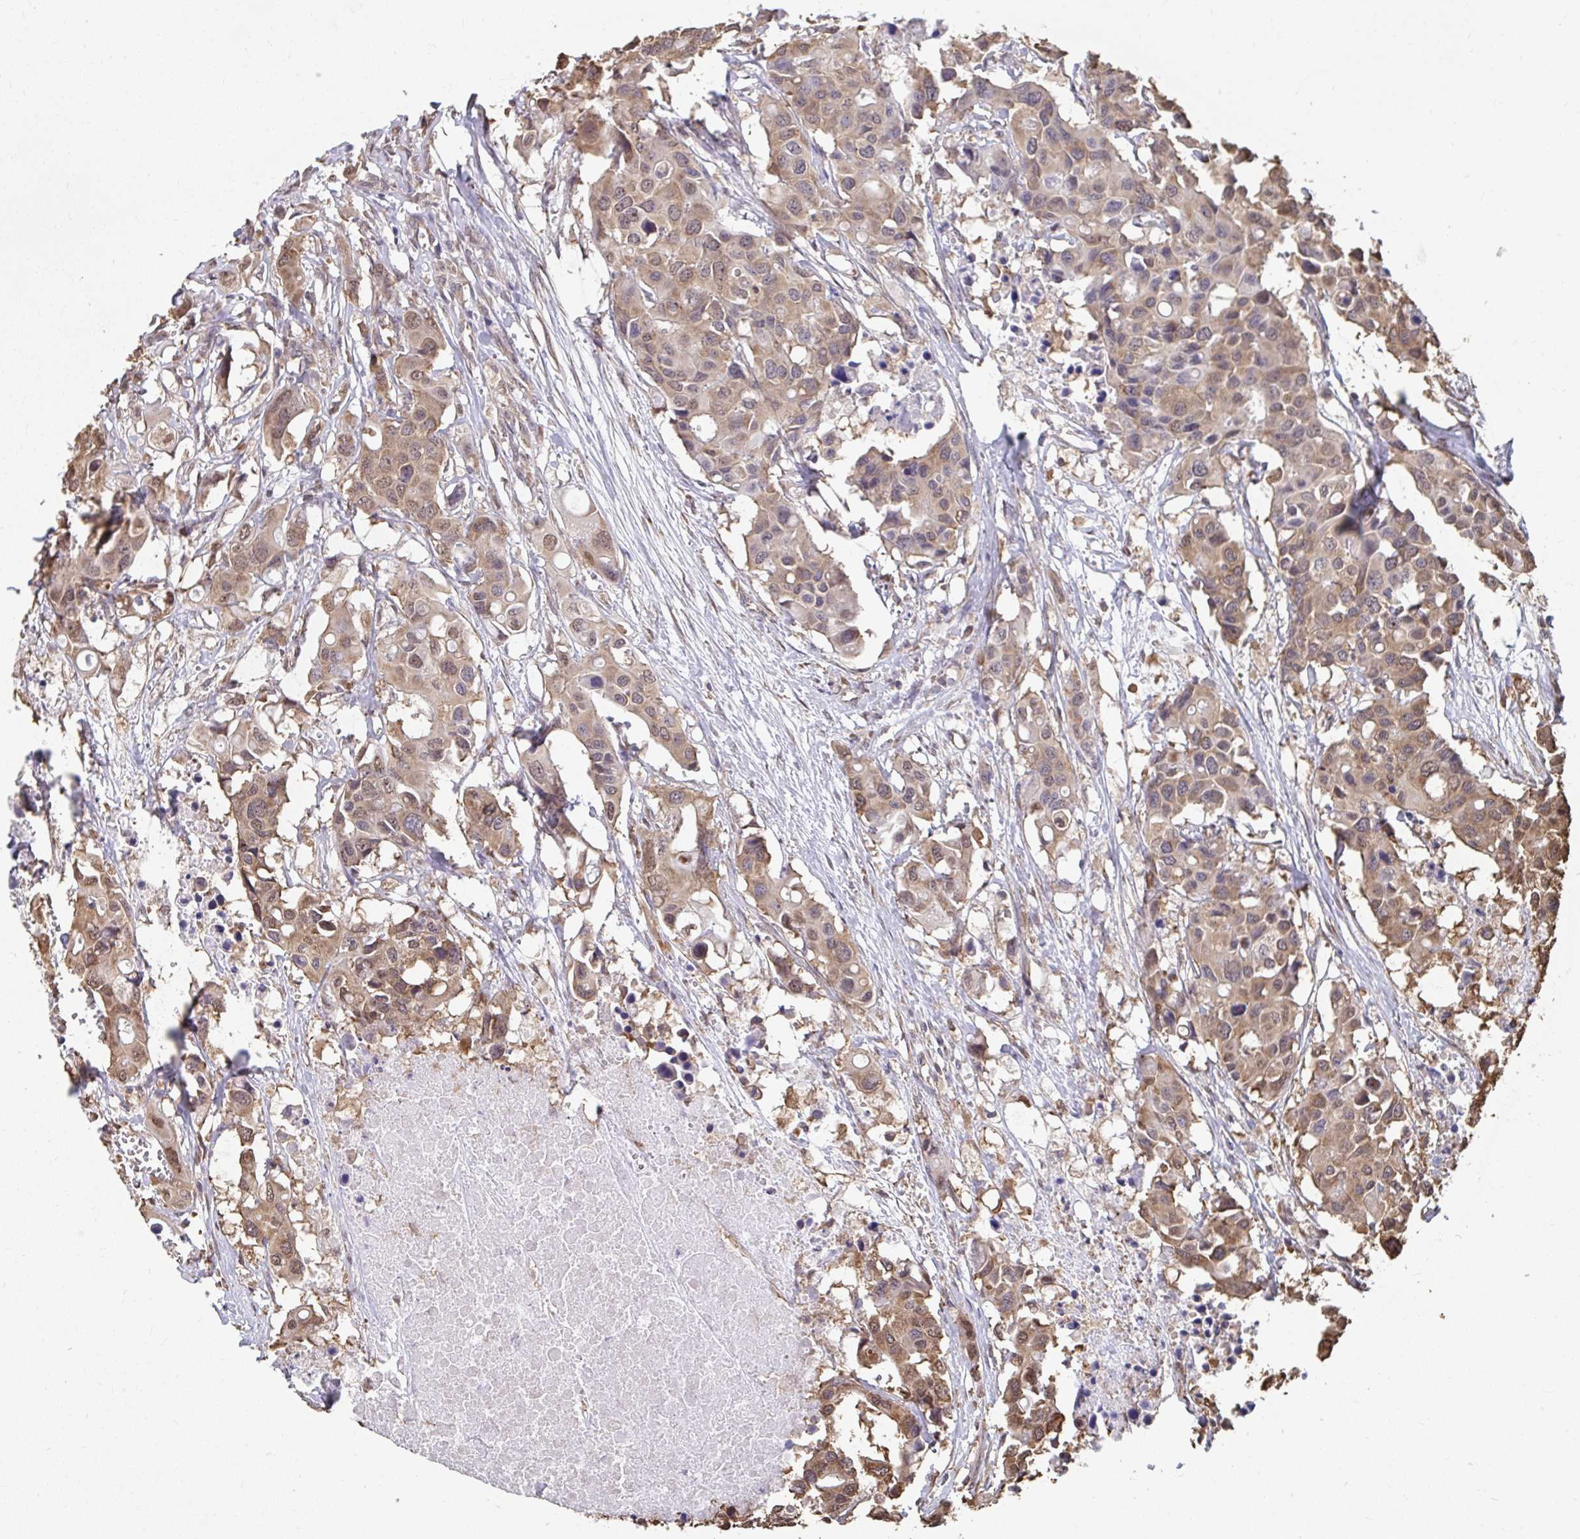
{"staining": {"intensity": "moderate", "quantity": ">75%", "location": "cytoplasmic/membranous"}, "tissue": "colorectal cancer", "cell_type": "Tumor cells", "image_type": "cancer", "snomed": [{"axis": "morphology", "description": "Adenocarcinoma, NOS"}, {"axis": "topography", "description": "Colon"}], "caption": "Immunohistochemical staining of human colorectal adenocarcinoma exhibits medium levels of moderate cytoplasmic/membranous expression in about >75% of tumor cells.", "gene": "SYNCRIP", "patient": {"sex": "male", "age": 77}}